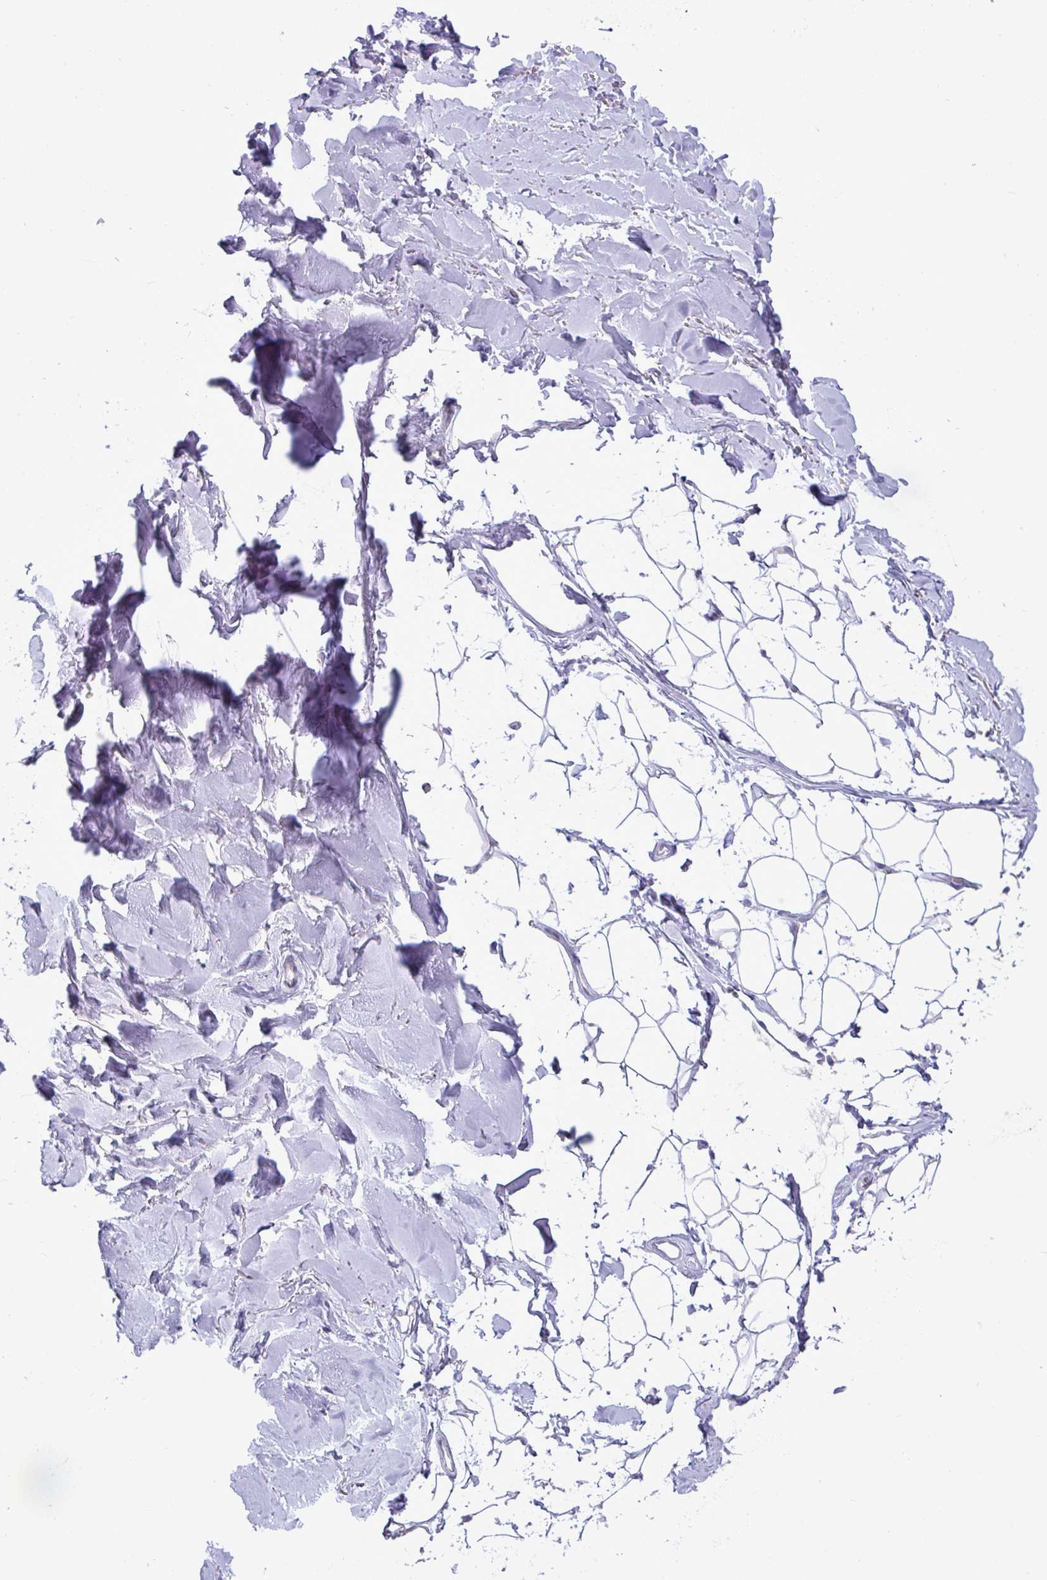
{"staining": {"intensity": "negative", "quantity": "none", "location": "none"}, "tissue": "adipose tissue", "cell_type": "Adipocytes", "image_type": "normal", "snomed": [{"axis": "morphology", "description": "Normal tissue, NOS"}, {"axis": "topography", "description": "Cartilage tissue"}, {"axis": "topography", "description": "Bronchus"}], "caption": "DAB immunohistochemical staining of normal adipose tissue shows no significant positivity in adipocytes.", "gene": "C4orf33", "patient": {"sex": "female", "age": 79}}